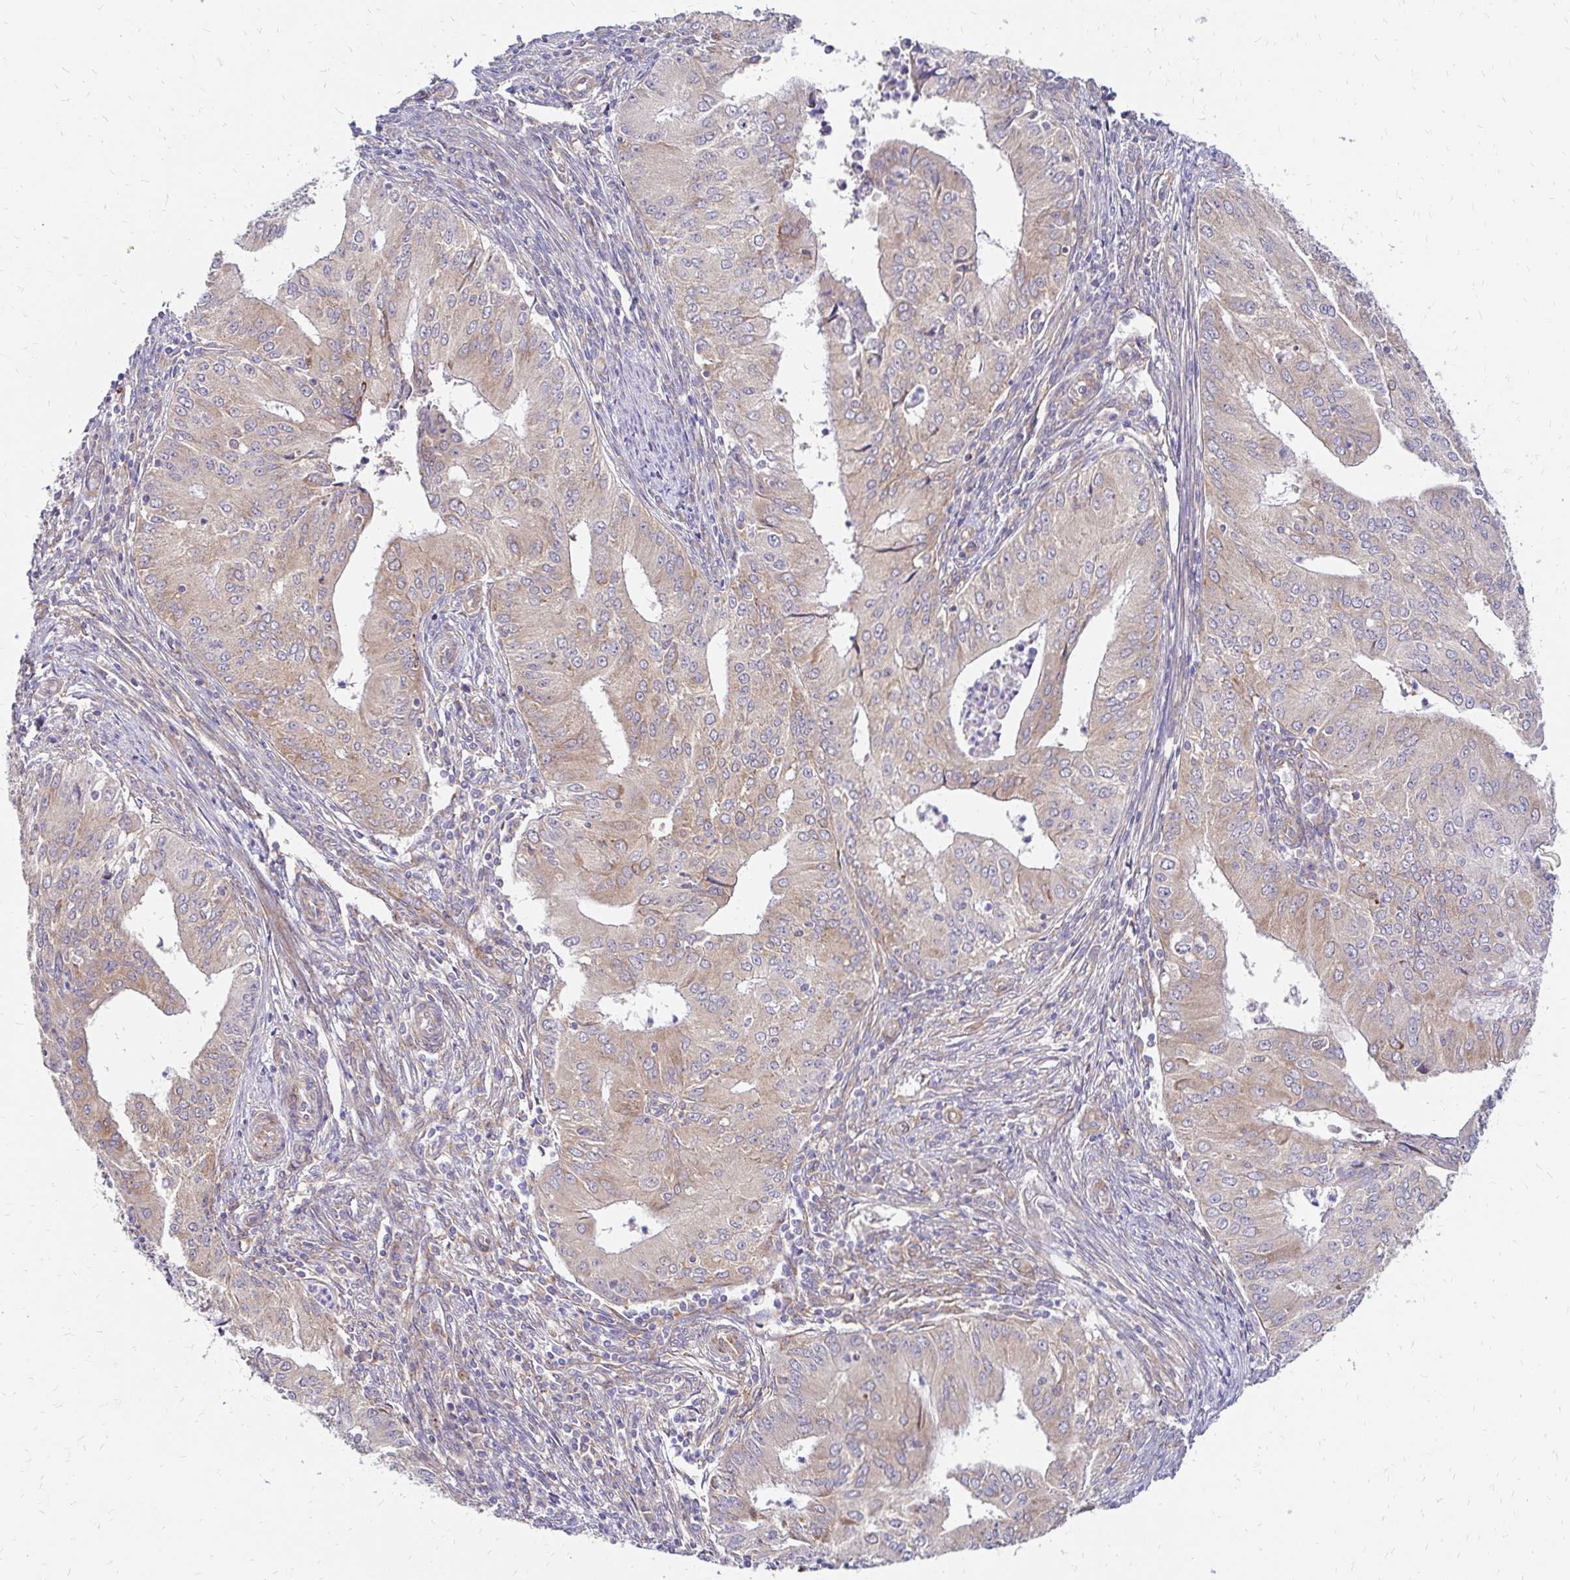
{"staining": {"intensity": "weak", "quantity": "25%-75%", "location": "cytoplasmic/membranous"}, "tissue": "endometrial cancer", "cell_type": "Tumor cells", "image_type": "cancer", "snomed": [{"axis": "morphology", "description": "Adenocarcinoma, NOS"}, {"axis": "topography", "description": "Endometrium"}], "caption": "Protein staining by immunohistochemistry (IHC) exhibits weak cytoplasmic/membranous positivity in approximately 25%-75% of tumor cells in endometrial cancer (adenocarcinoma). Using DAB (3,3'-diaminobenzidine) (brown) and hematoxylin (blue) stains, captured at high magnification using brightfield microscopy.", "gene": "IDUA", "patient": {"sex": "female", "age": 50}}